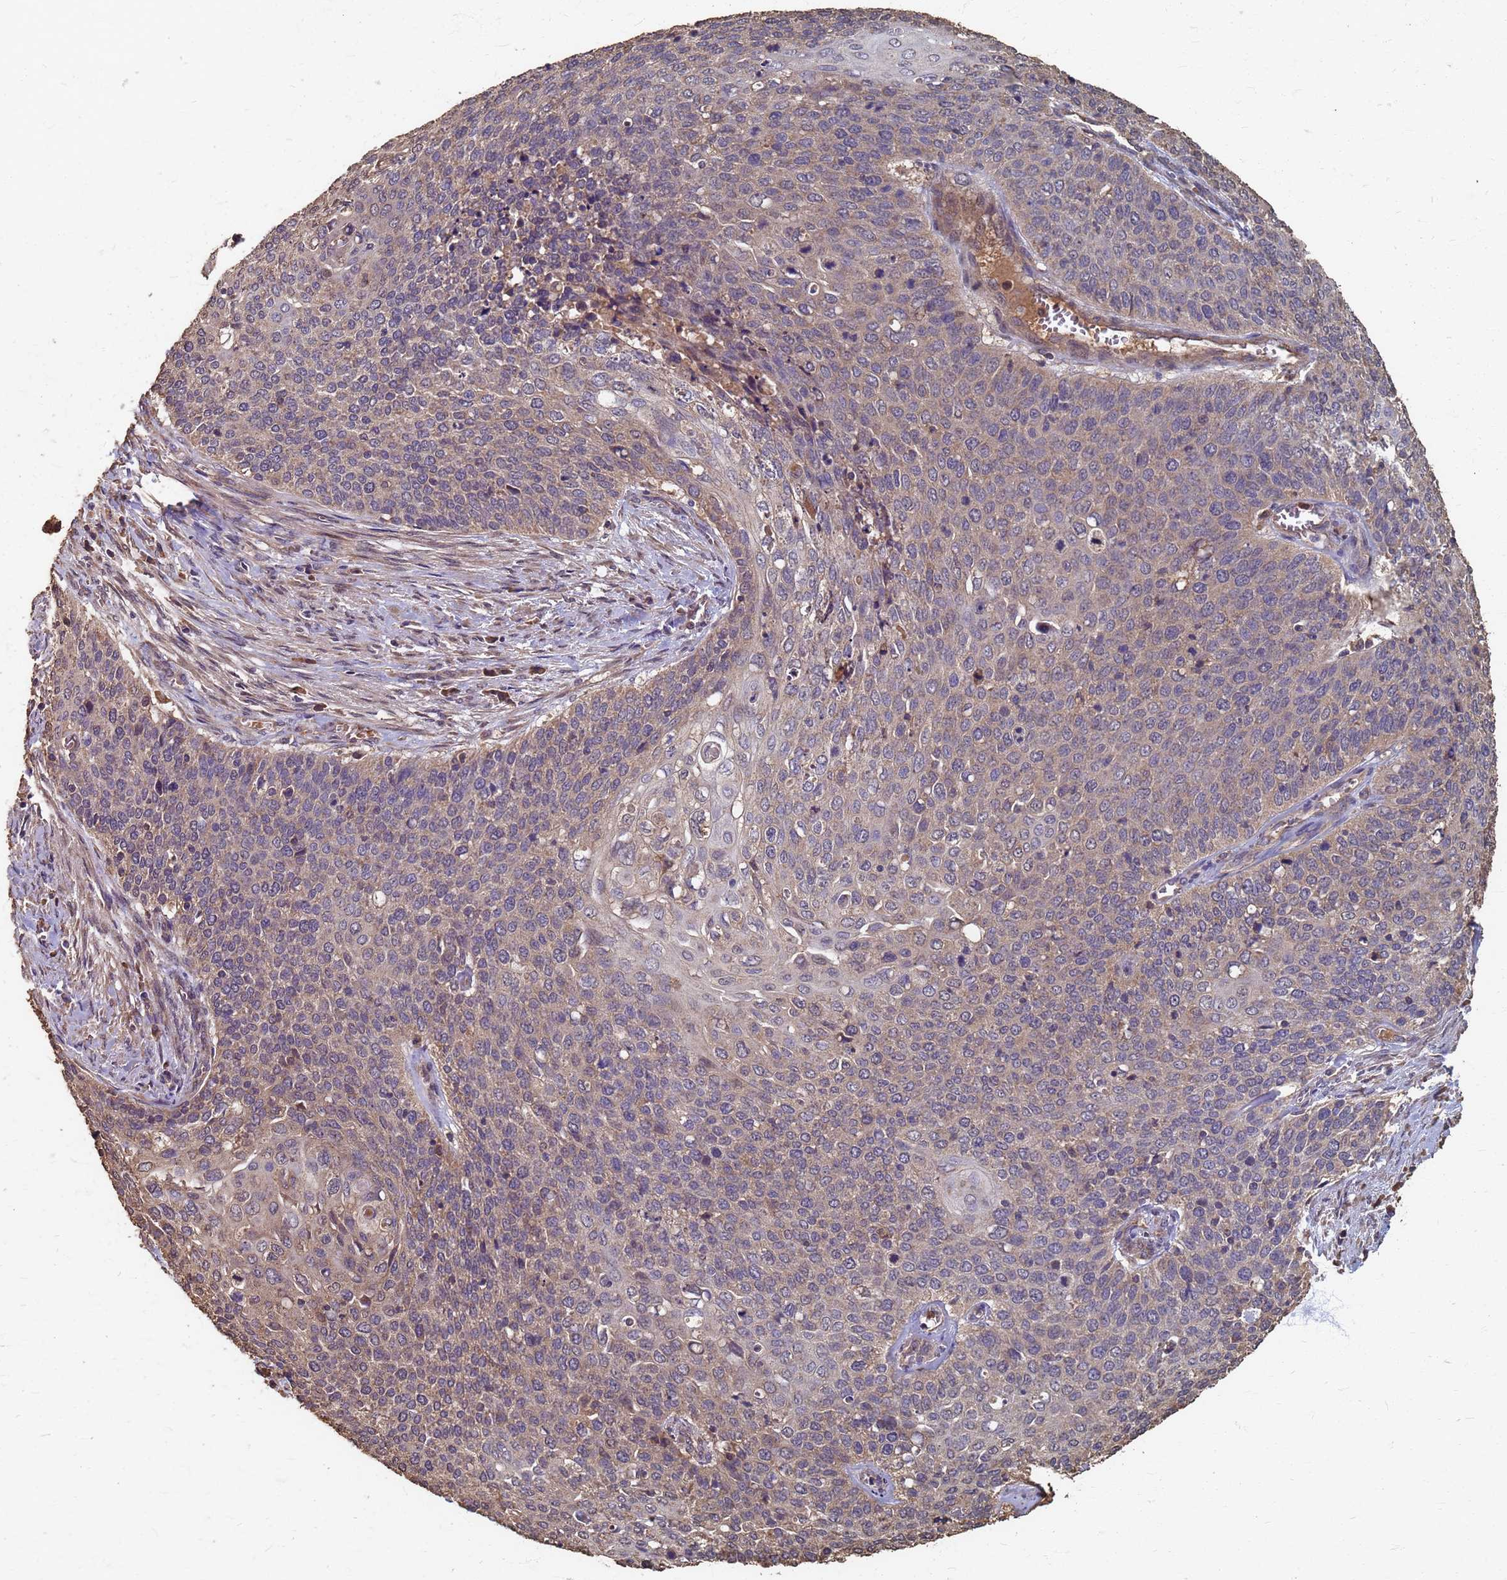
{"staining": {"intensity": "weak", "quantity": ">75%", "location": "cytoplasmic/membranous"}, "tissue": "cervical cancer", "cell_type": "Tumor cells", "image_type": "cancer", "snomed": [{"axis": "morphology", "description": "Squamous cell carcinoma, NOS"}, {"axis": "topography", "description": "Cervix"}], "caption": "Tumor cells reveal low levels of weak cytoplasmic/membranous expression in approximately >75% of cells in human cervical cancer.", "gene": "DPH5", "patient": {"sex": "female", "age": 39}}